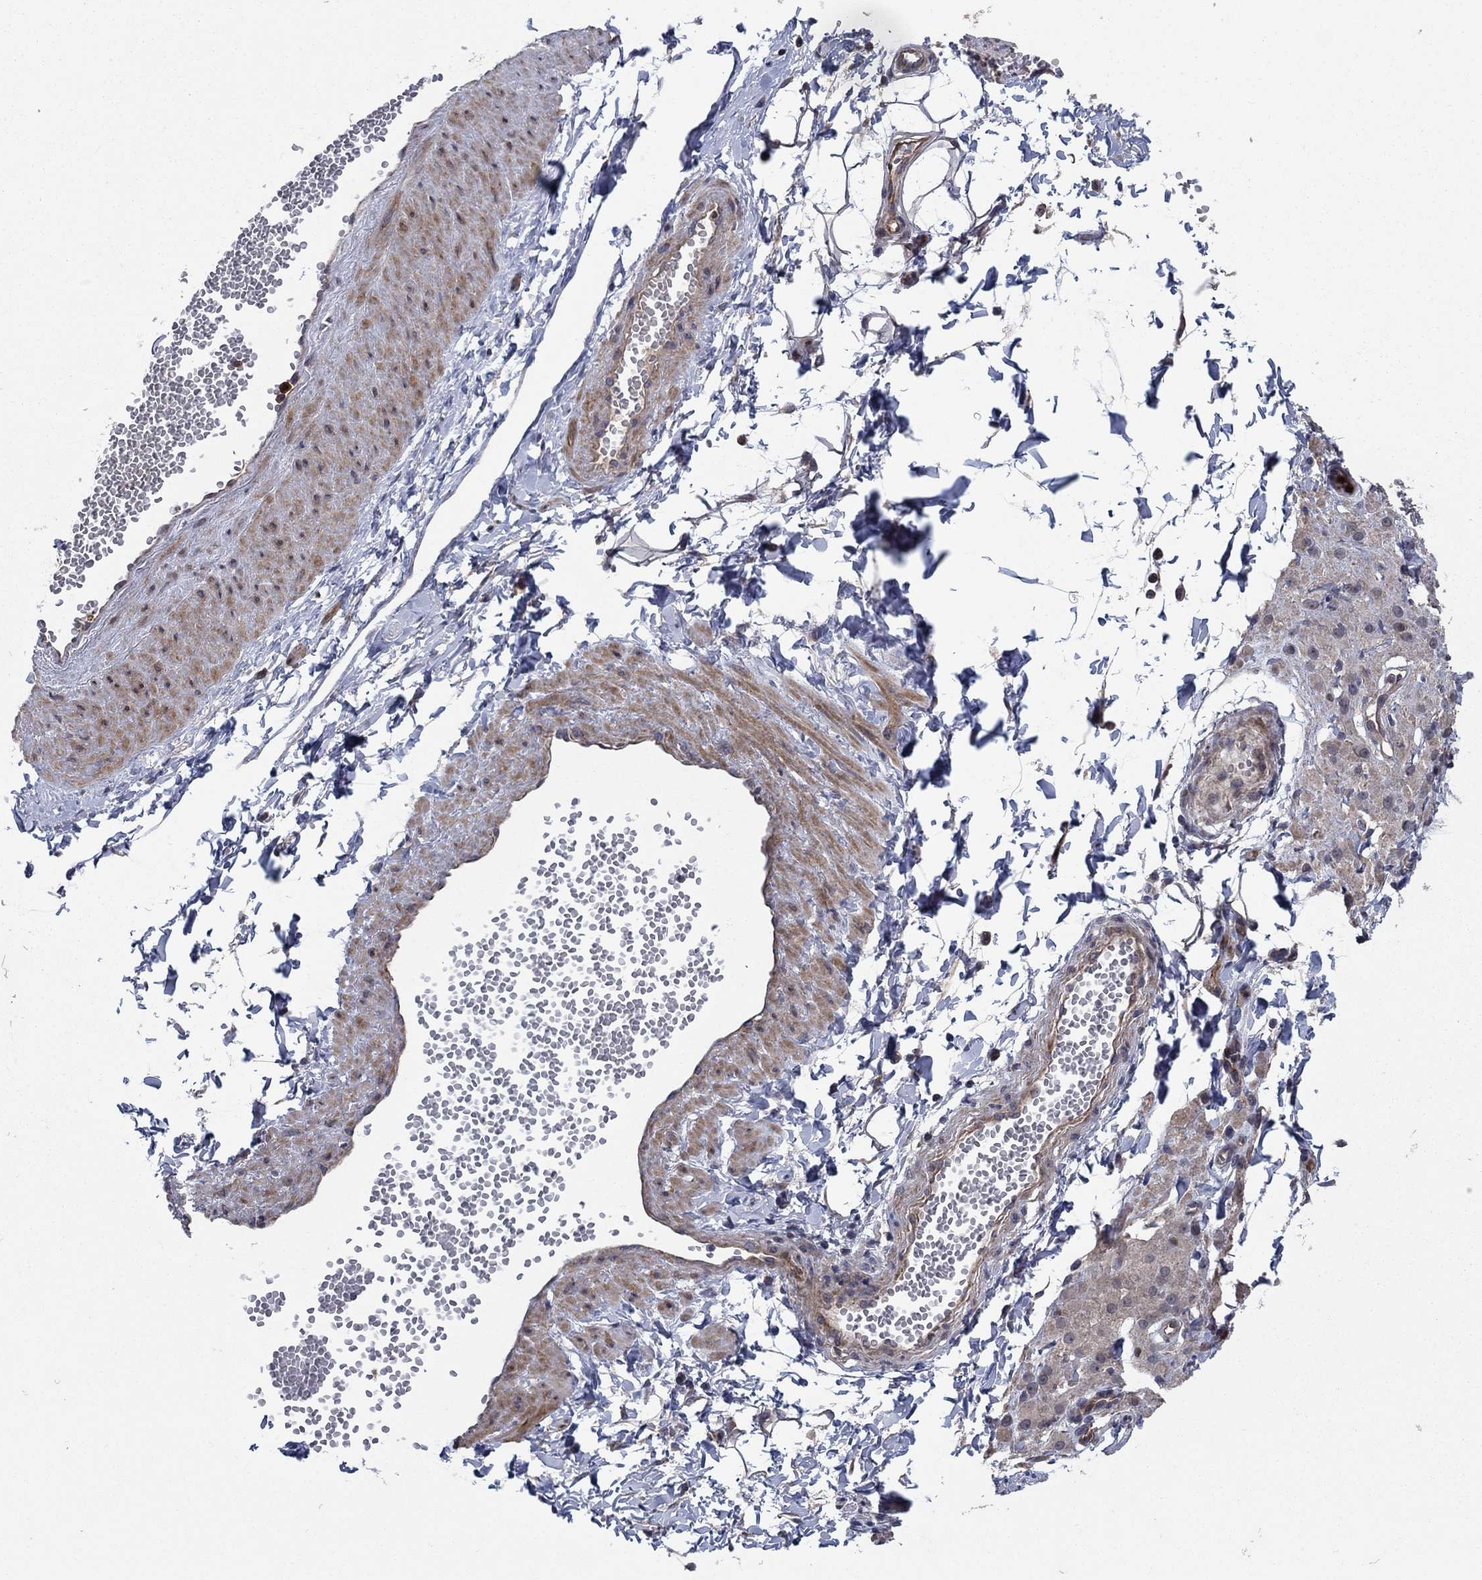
{"staining": {"intensity": "negative", "quantity": "none", "location": "none"}, "tissue": "adipose tissue", "cell_type": "Adipocytes", "image_type": "normal", "snomed": [{"axis": "morphology", "description": "Normal tissue, NOS"}, {"axis": "topography", "description": "Smooth muscle"}, {"axis": "topography", "description": "Peripheral nerve tissue"}], "caption": "This is an immunohistochemistry histopathology image of unremarkable adipose tissue. There is no expression in adipocytes.", "gene": "MSRB1", "patient": {"sex": "male", "age": 22}}